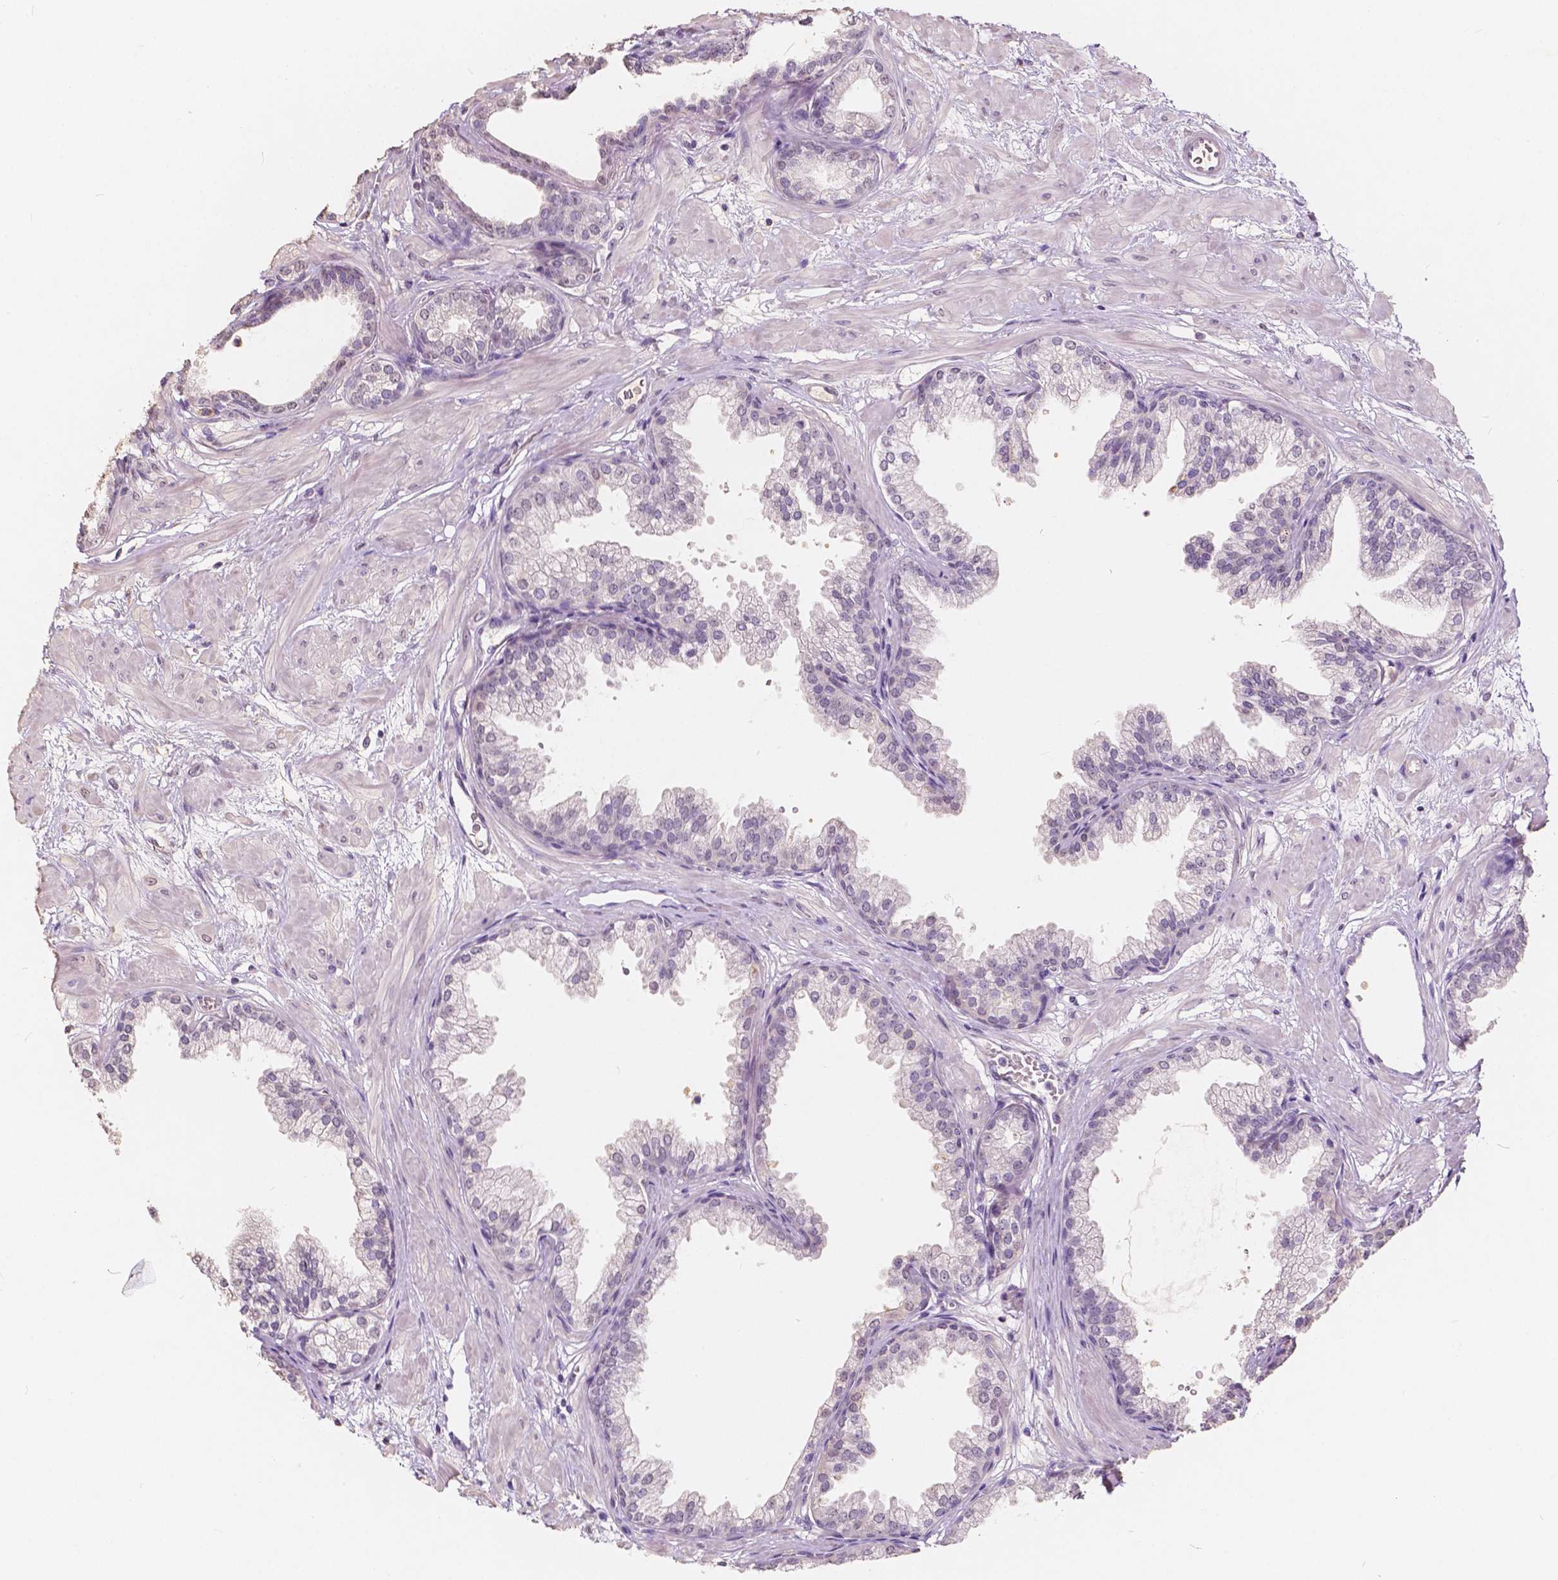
{"staining": {"intensity": "weak", "quantity": "25%-75%", "location": "nuclear"}, "tissue": "prostate", "cell_type": "Glandular cells", "image_type": "normal", "snomed": [{"axis": "morphology", "description": "Normal tissue, NOS"}, {"axis": "topography", "description": "Prostate"}], "caption": "Immunohistochemistry micrograph of normal prostate: prostate stained using immunohistochemistry shows low levels of weak protein expression localized specifically in the nuclear of glandular cells, appearing as a nuclear brown color.", "gene": "SOX15", "patient": {"sex": "male", "age": 37}}